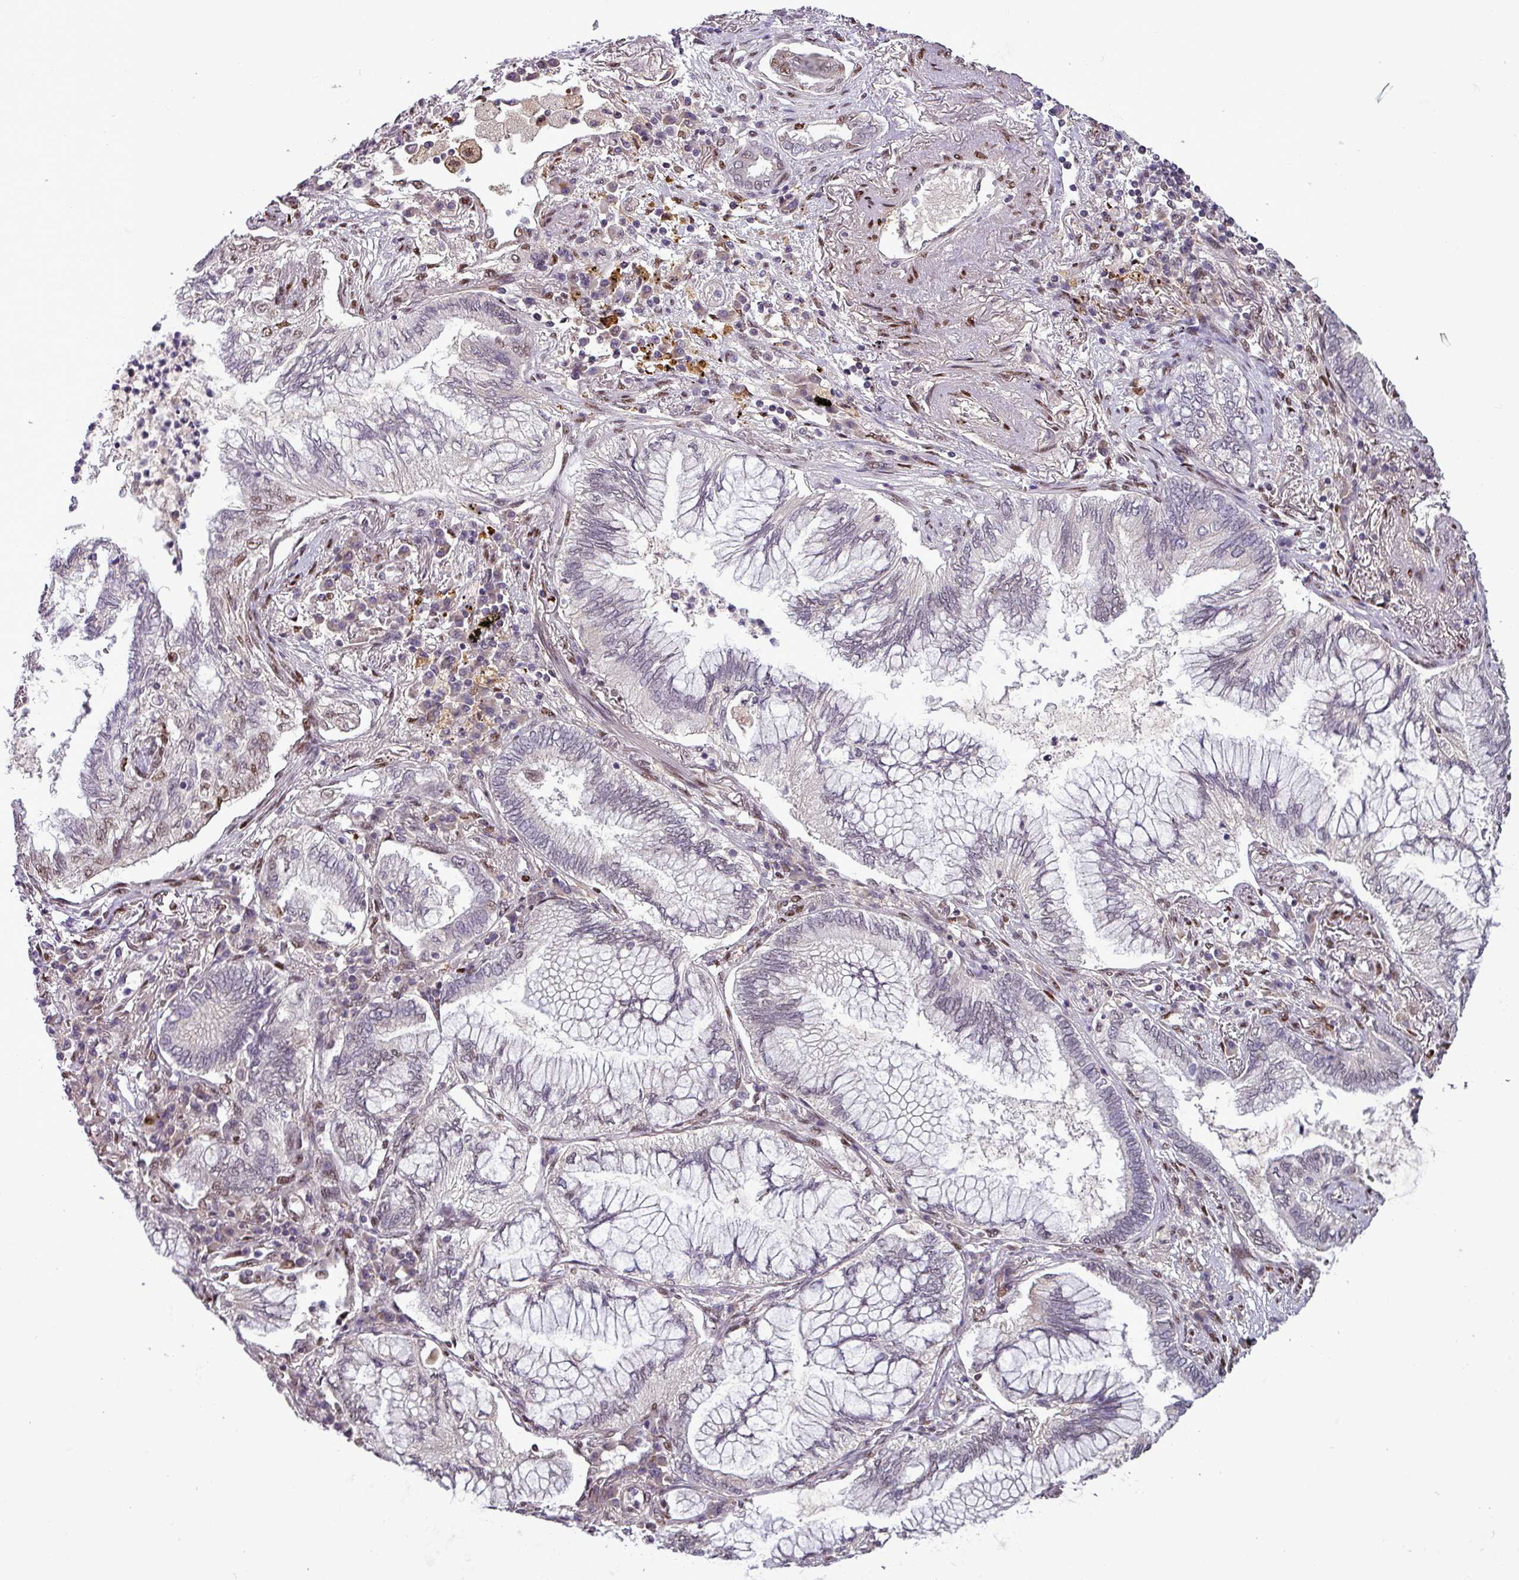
{"staining": {"intensity": "weak", "quantity": "<25%", "location": "nuclear"}, "tissue": "lung cancer", "cell_type": "Tumor cells", "image_type": "cancer", "snomed": [{"axis": "morphology", "description": "Adenocarcinoma, NOS"}, {"axis": "topography", "description": "Lung"}], "caption": "Lung cancer (adenocarcinoma) was stained to show a protein in brown. There is no significant expression in tumor cells.", "gene": "IRF2BPL", "patient": {"sex": "female", "age": 70}}